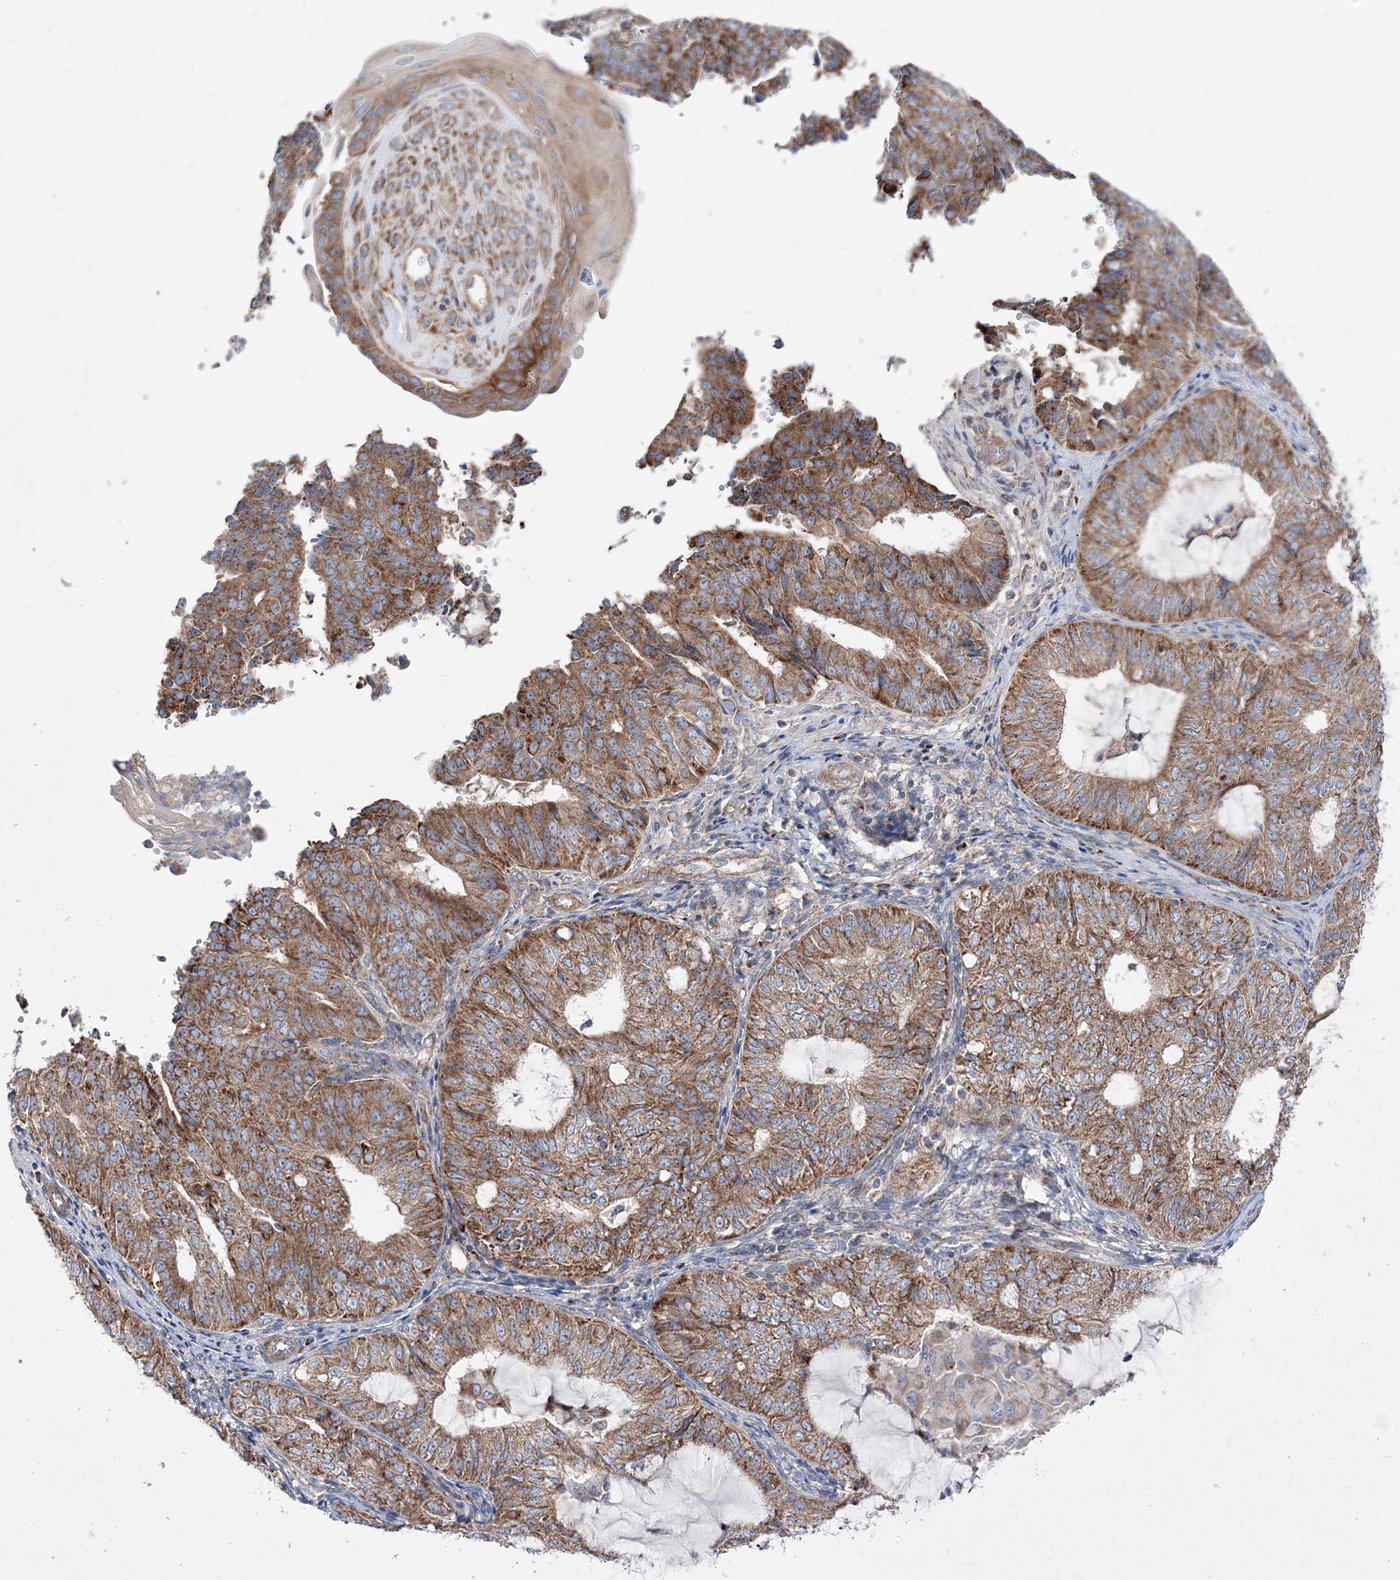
{"staining": {"intensity": "moderate", "quantity": ">75%", "location": "cytoplasmic/membranous"}, "tissue": "endometrial cancer", "cell_type": "Tumor cells", "image_type": "cancer", "snomed": [{"axis": "morphology", "description": "Adenocarcinoma, NOS"}, {"axis": "topography", "description": "Endometrium"}], "caption": "Adenocarcinoma (endometrial) stained with a brown dye demonstrates moderate cytoplasmic/membranous positive expression in approximately >75% of tumor cells.", "gene": "NGLY1", "patient": {"sex": "female", "age": 32}}